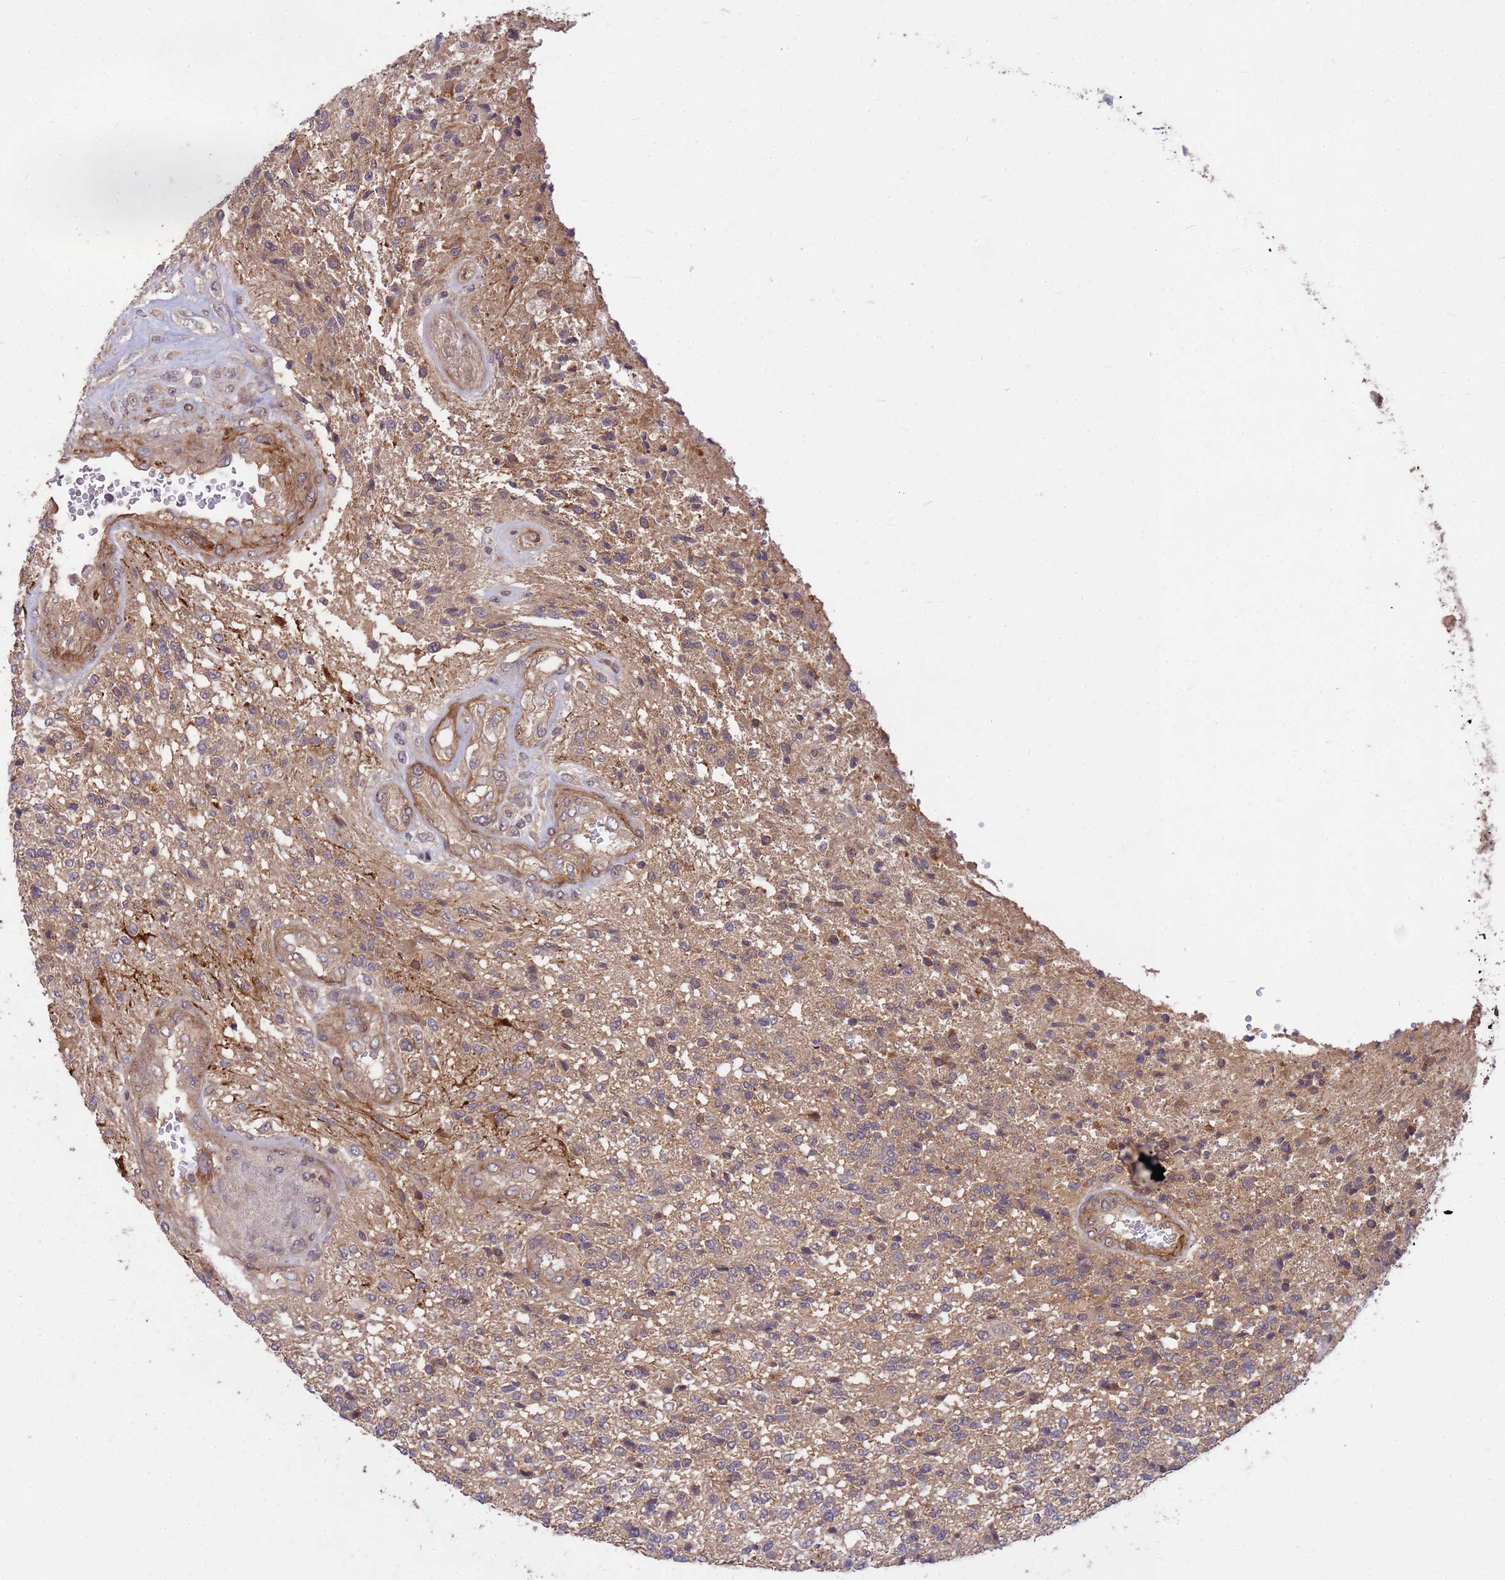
{"staining": {"intensity": "weak", "quantity": ">75%", "location": "cytoplasmic/membranous"}, "tissue": "glioma", "cell_type": "Tumor cells", "image_type": "cancer", "snomed": [{"axis": "morphology", "description": "Glioma, malignant, High grade"}, {"axis": "topography", "description": "Brain"}], "caption": "Immunohistochemistry (IHC) image of neoplastic tissue: human glioma stained using immunohistochemistry (IHC) shows low levels of weak protein expression localized specifically in the cytoplasmic/membranous of tumor cells, appearing as a cytoplasmic/membranous brown color.", "gene": "PPP2CB", "patient": {"sex": "male", "age": 56}}